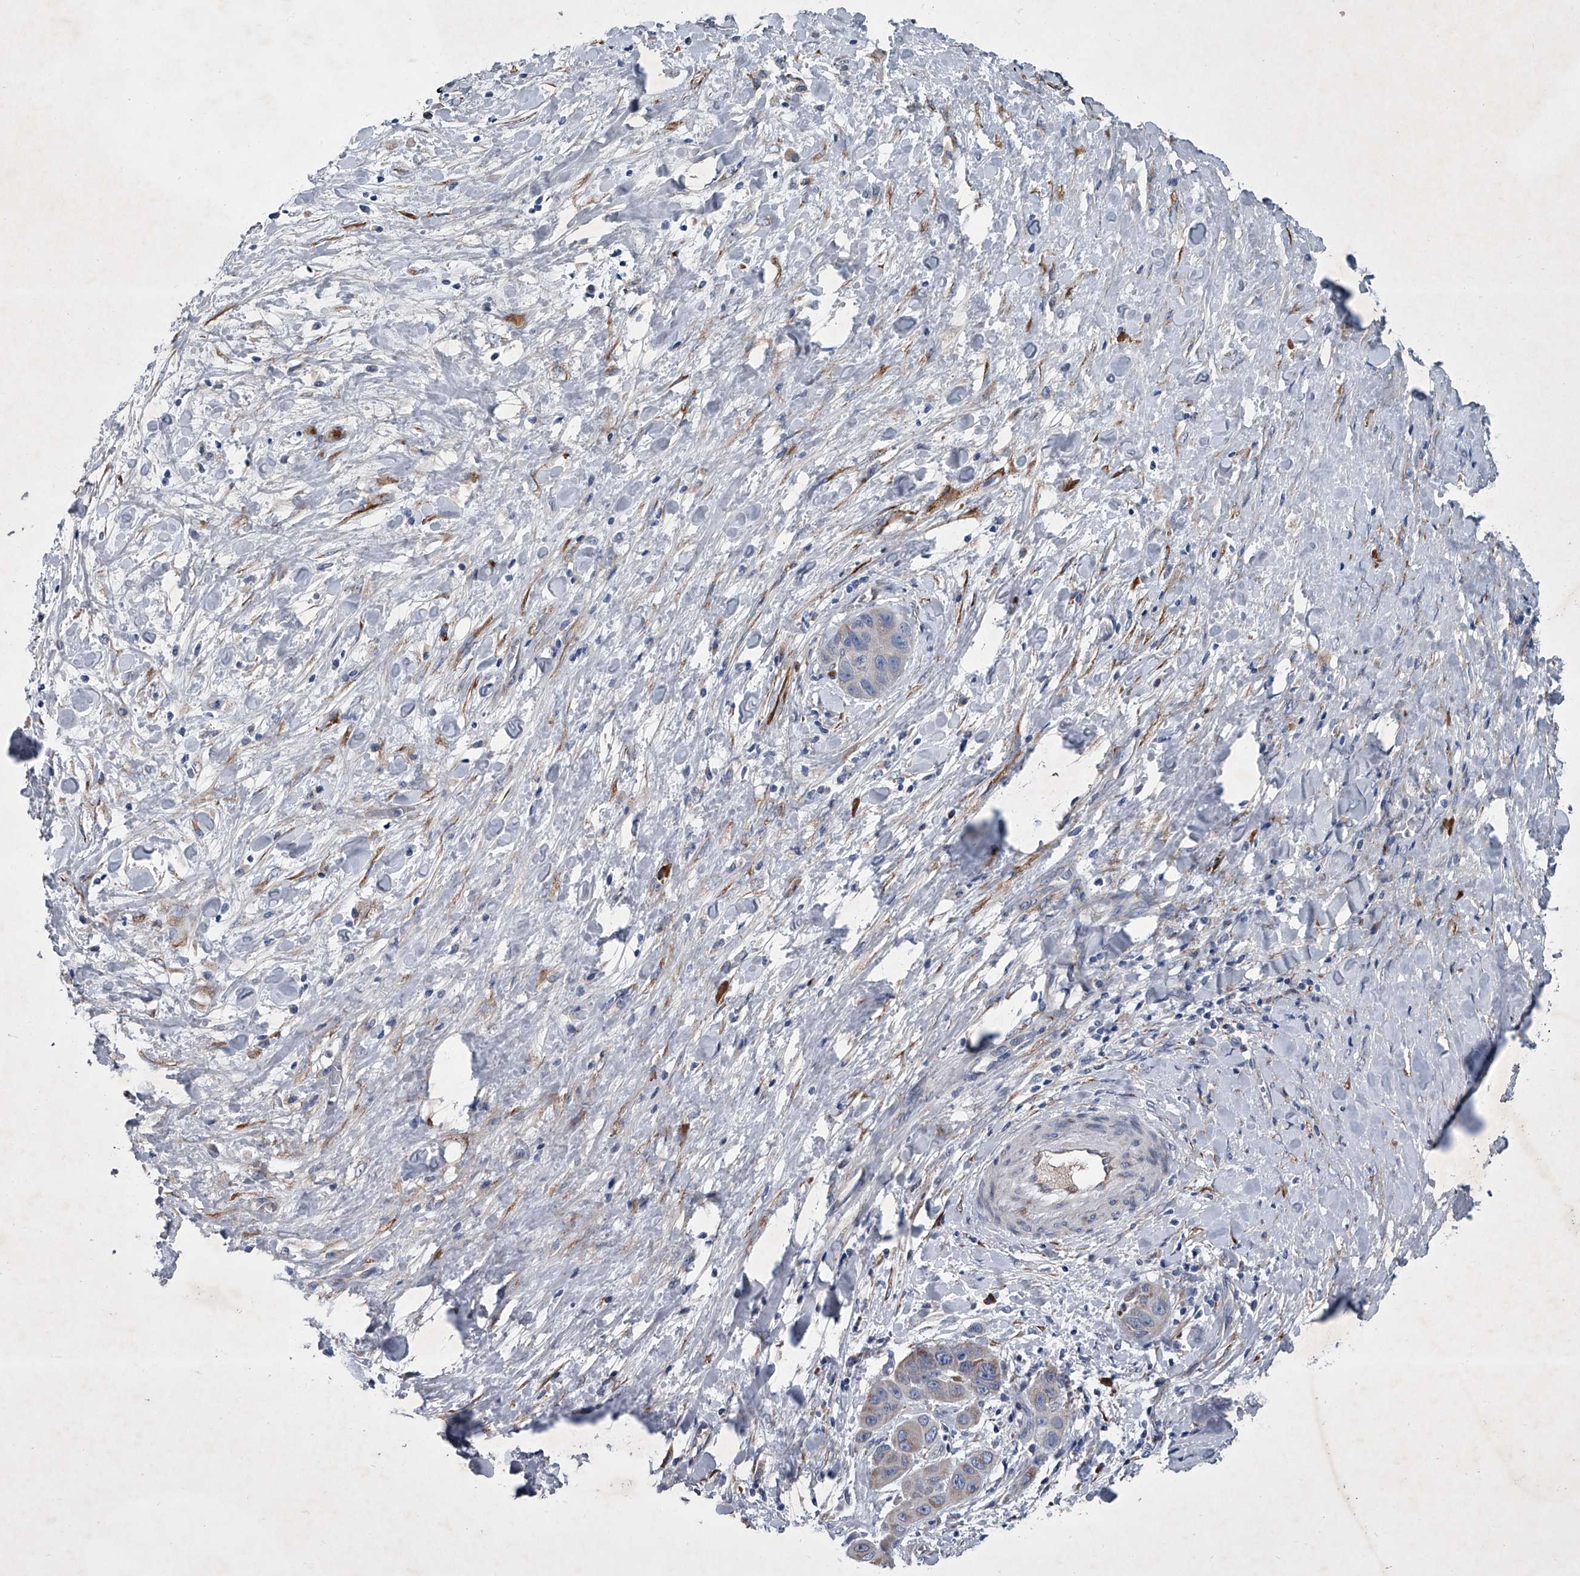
{"staining": {"intensity": "negative", "quantity": "none", "location": "none"}, "tissue": "liver cancer", "cell_type": "Tumor cells", "image_type": "cancer", "snomed": [{"axis": "morphology", "description": "Cholangiocarcinoma"}, {"axis": "topography", "description": "Liver"}], "caption": "This is a micrograph of immunohistochemistry staining of liver cancer (cholangiocarcinoma), which shows no positivity in tumor cells.", "gene": "ABCG1", "patient": {"sex": "female", "age": 52}}